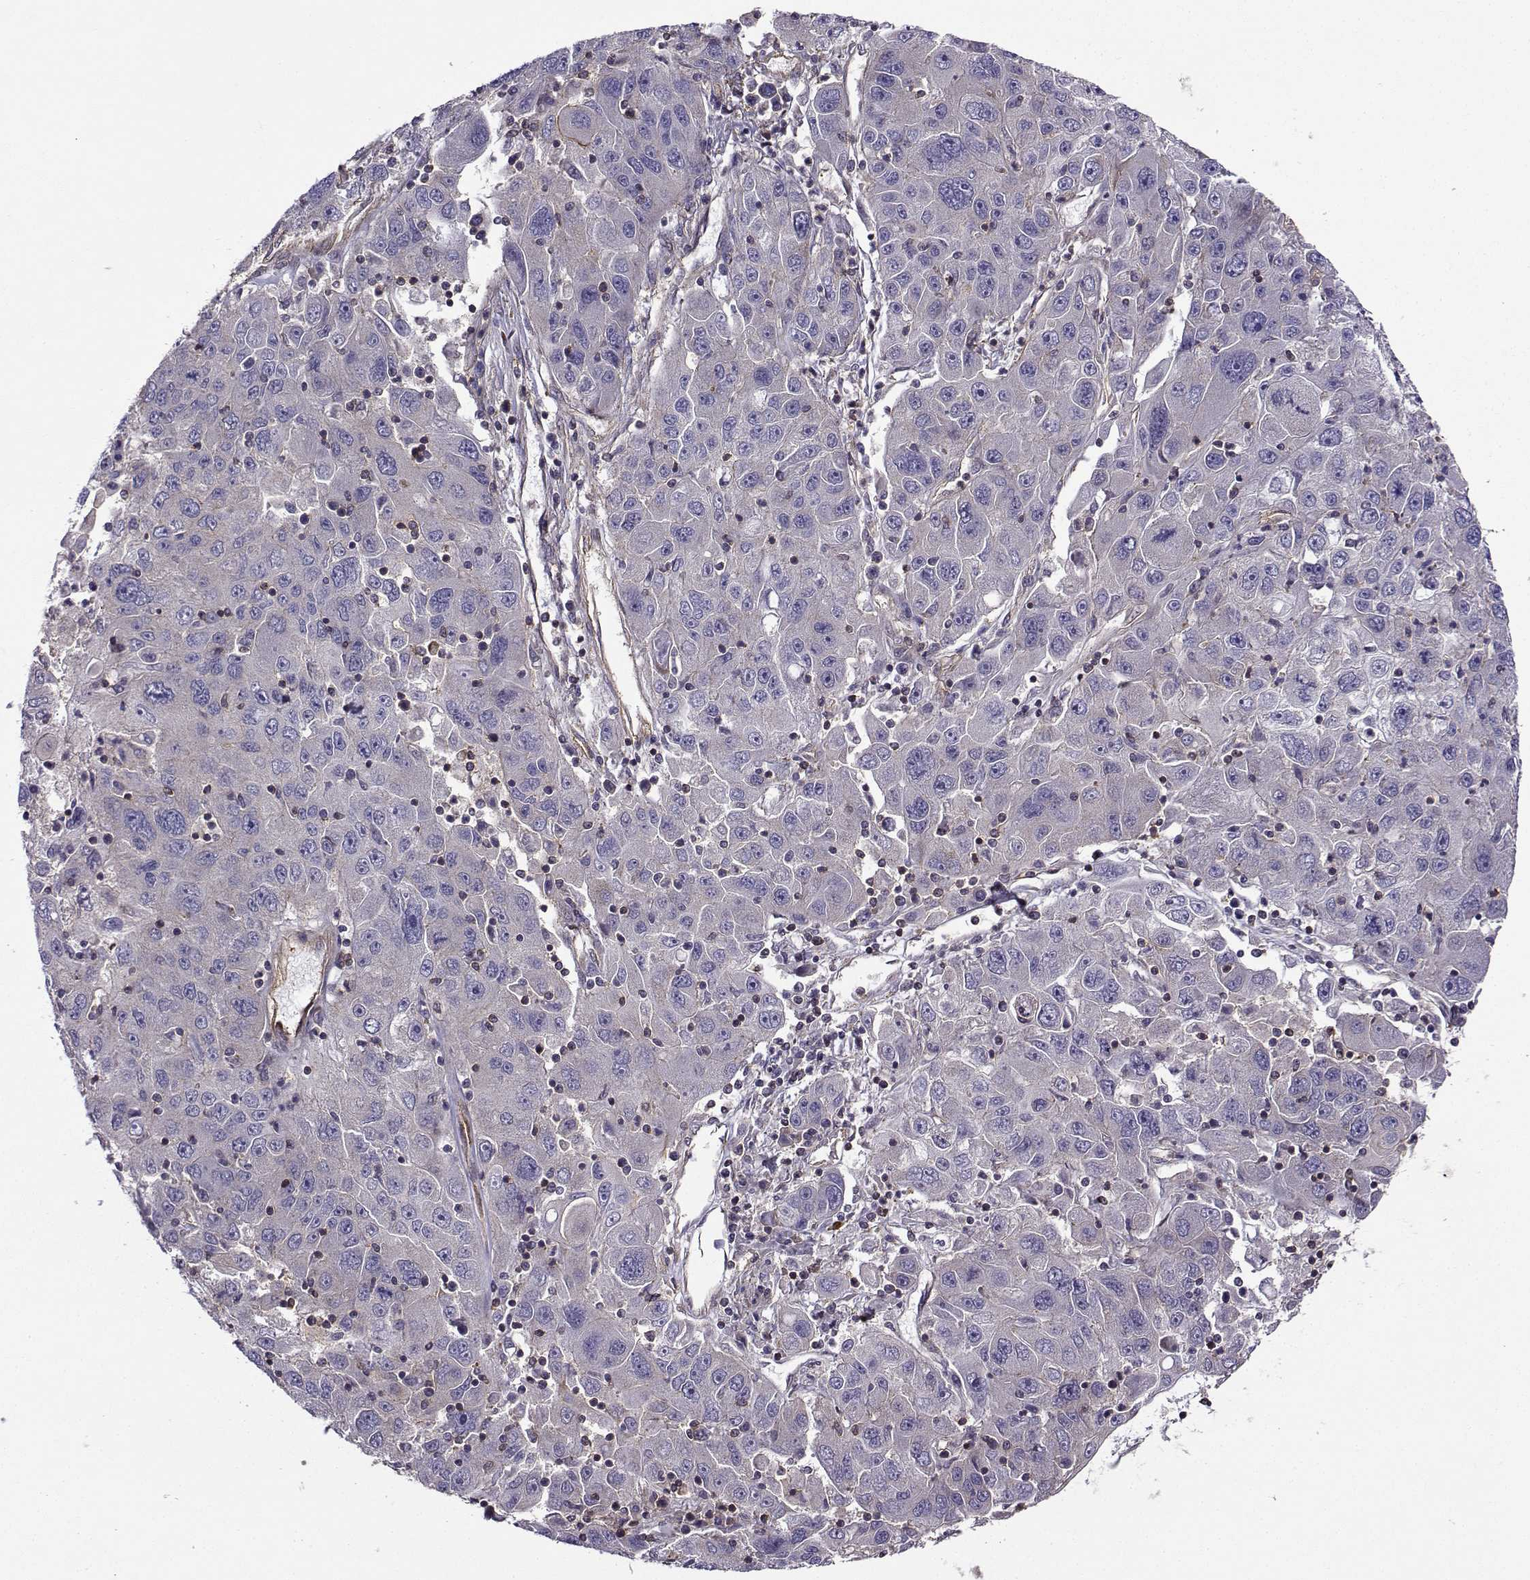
{"staining": {"intensity": "negative", "quantity": "none", "location": "none"}, "tissue": "stomach cancer", "cell_type": "Tumor cells", "image_type": "cancer", "snomed": [{"axis": "morphology", "description": "Adenocarcinoma, NOS"}, {"axis": "topography", "description": "Stomach"}], "caption": "The image reveals no staining of tumor cells in stomach cancer (adenocarcinoma). (DAB immunohistochemistry, high magnification).", "gene": "ITGB8", "patient": {"sex": "male", "age": 56}}